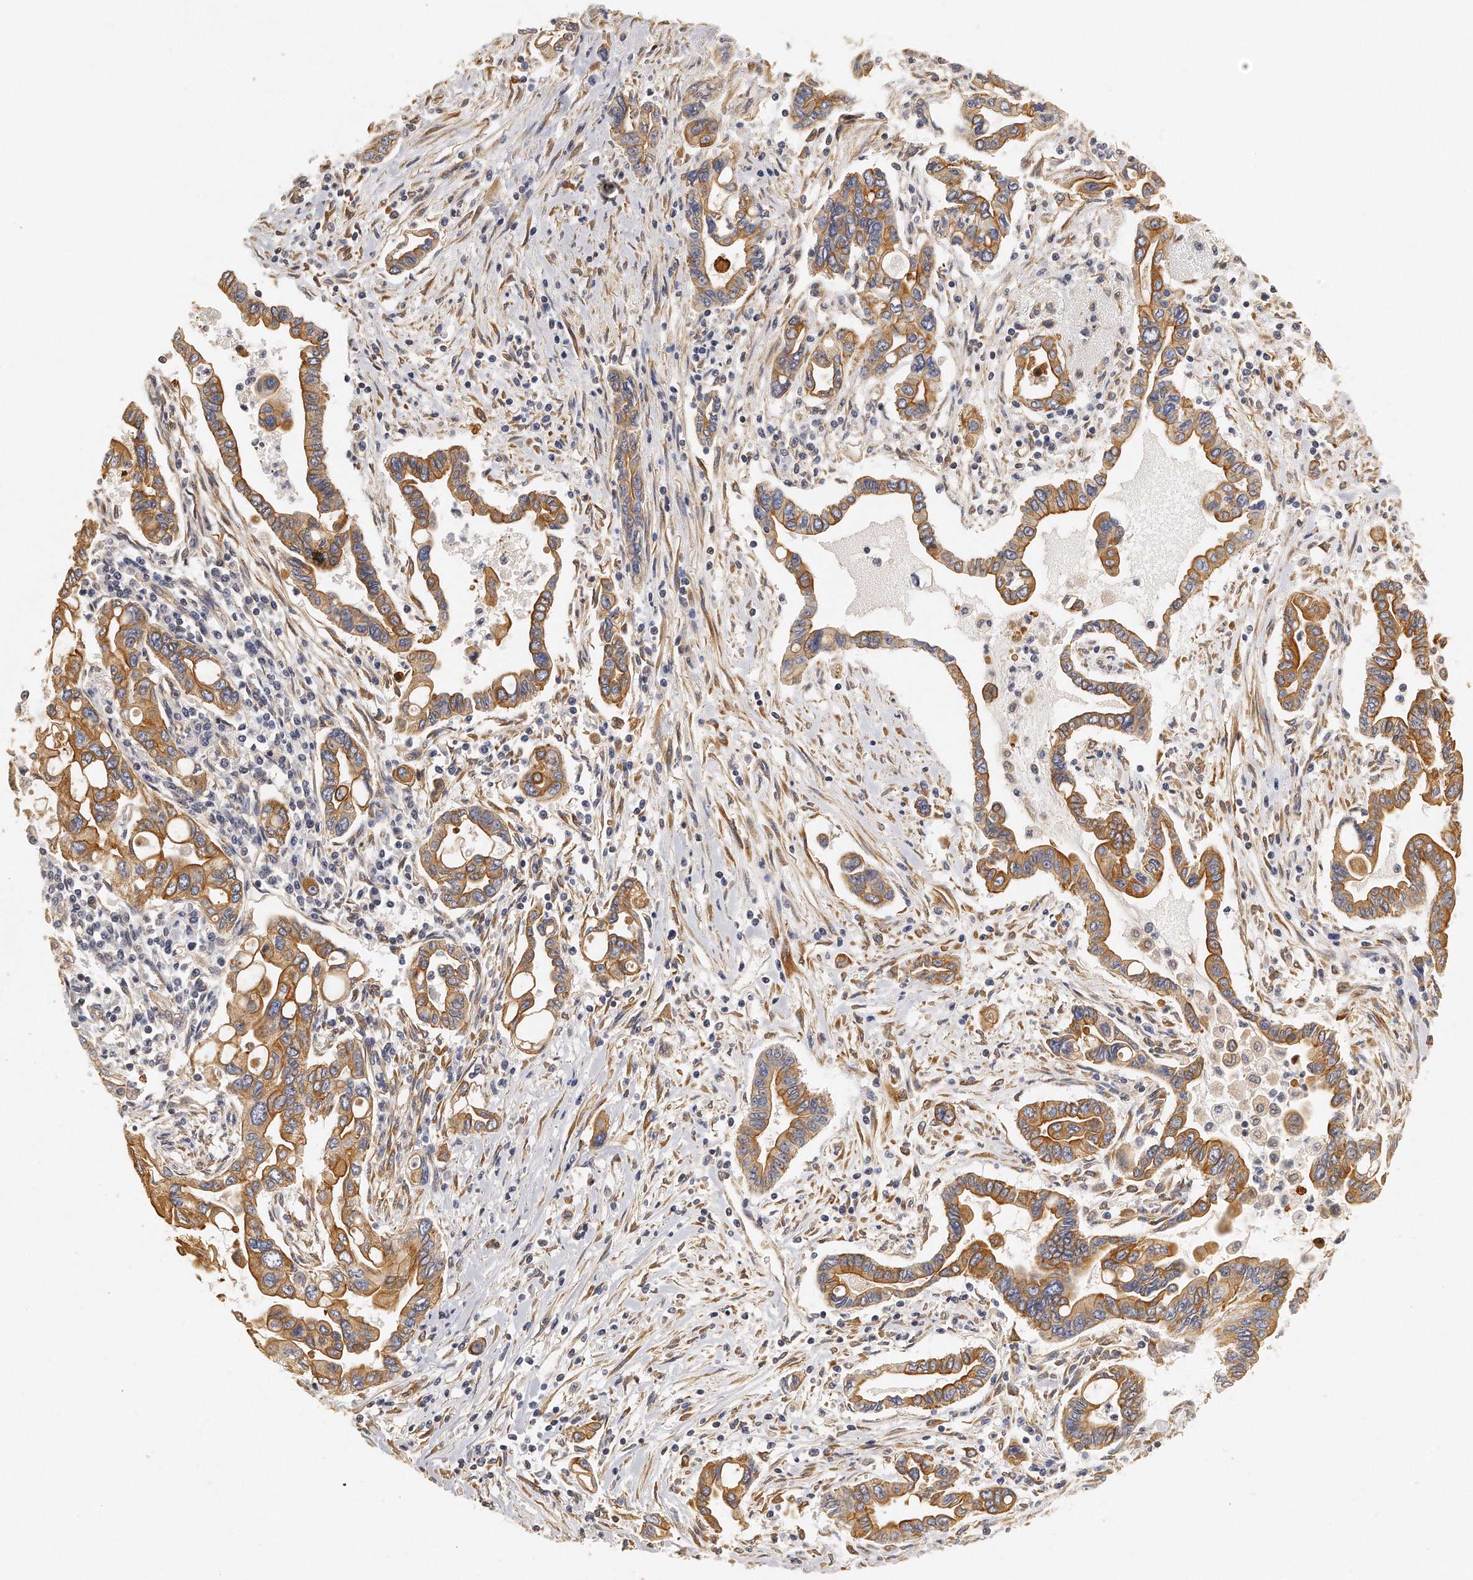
{"staining": {"intensity": "moderate", "quantity": ">75%", "location": "cytoplasmic/membranous"}, "tissue": "pancreatic cancer", "cell_type": "Tumor cells", "image_type": "cancer", "snomed": [{"axis": "morphology", "description": "Adenocarcinoma, NOS"}, {"axis": "topography", "description": "Pancreas"}], "caption": "There is medium levels of moderate cytoplasmic/membranous expression in tumor cells of pancreatic cancer (adenocarcinoma), as demonstrated by immunohistochemical staining (brown color).", "gene": "CHST7", "patient": {"sex": "female", "age": 57}}